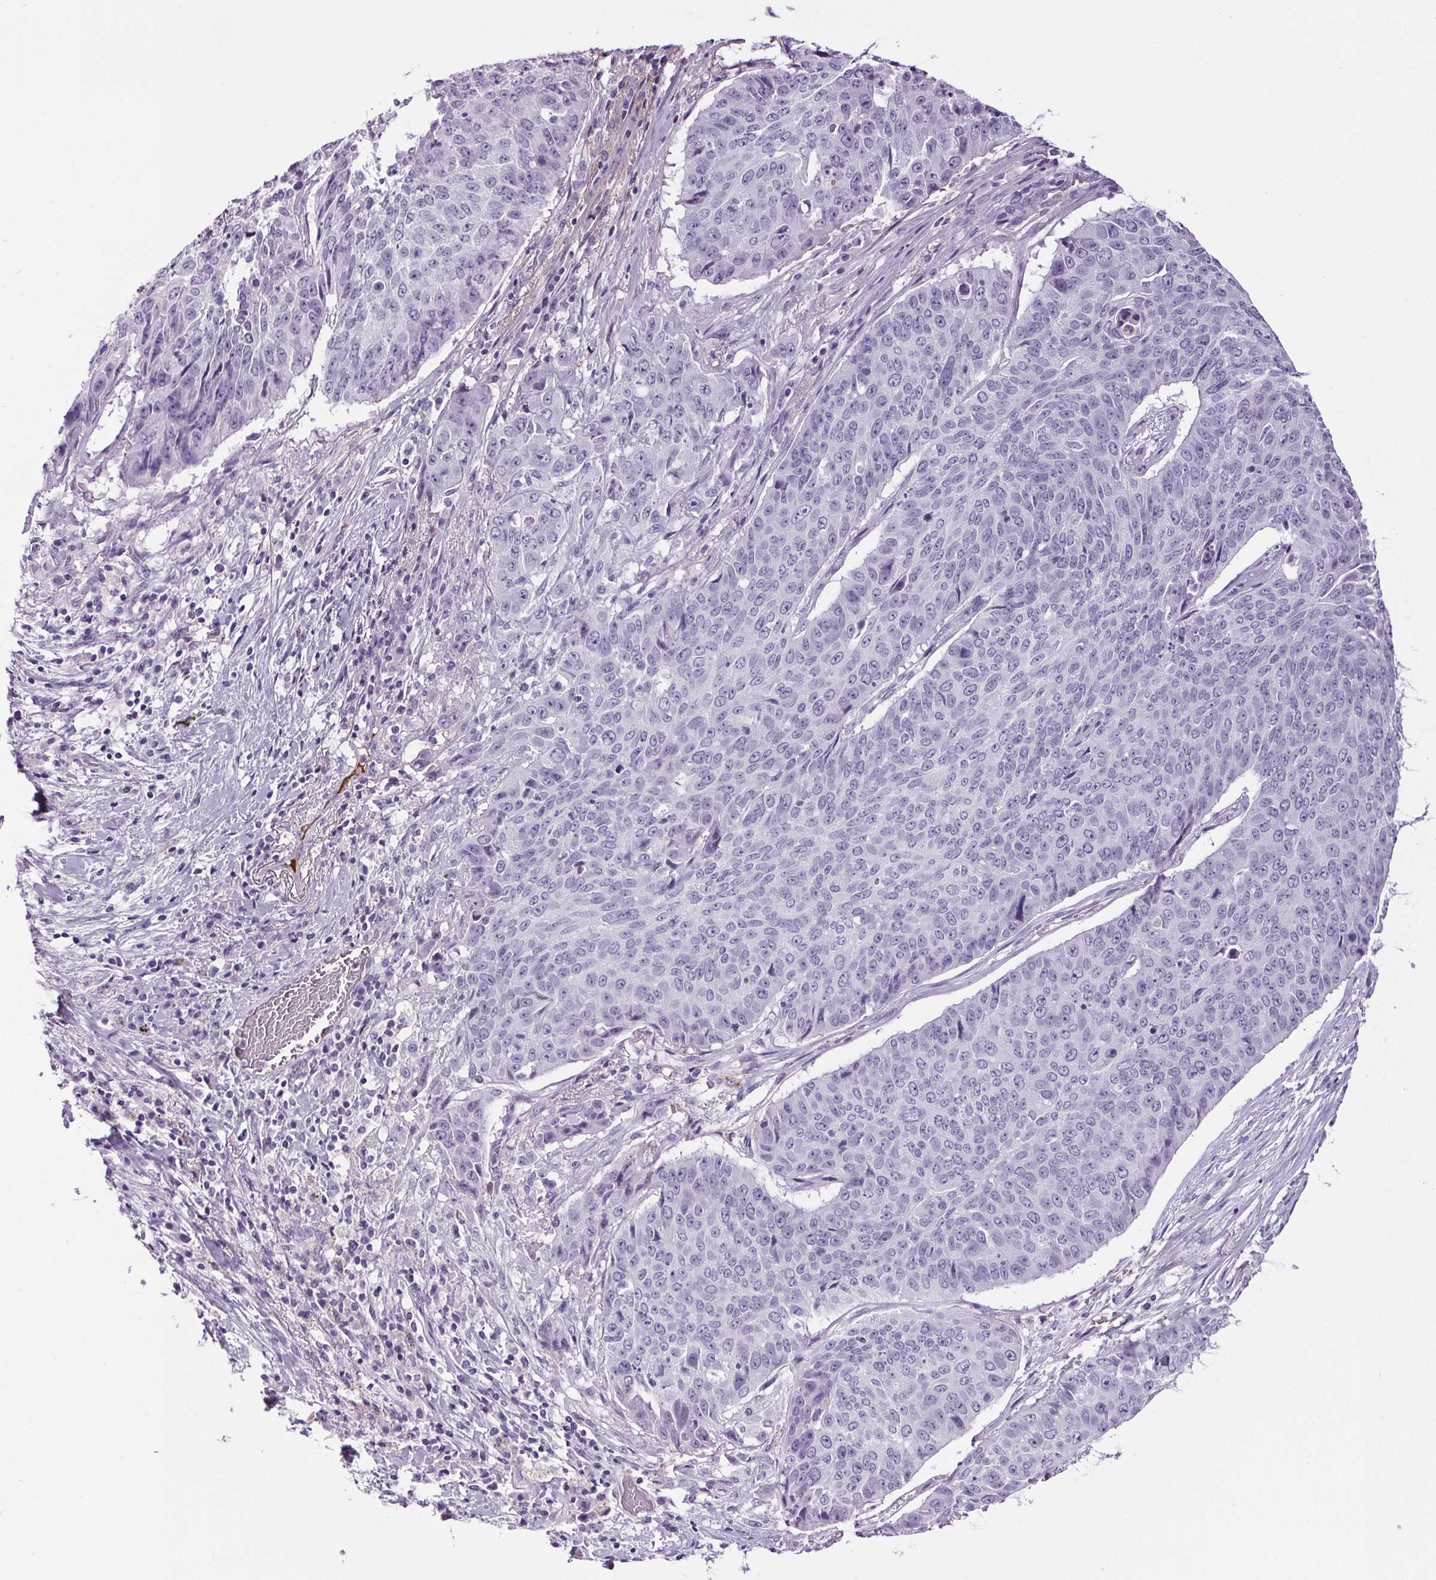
{"staining": {"intensity": "negative", "quantity": "none", "location": "none"}, "tissue": "lung cancer", "cell_type": "Tumor cells", "image_type": "cancer", "snomed": [{"axis": "morphology", "description": "Normal tissue, NOS"}, {"axis": "morphology", "description": "Squamous cell carcinoma, NOS"}, {"axis": "topography", "description": "Bronchus"}, {"axis": "topography", "description": "Lung"}], "caption": "A high-resolution micrograph shows immunohistochemistry staining of lung cancer, which demonstrates no significant positivity in tumor cells.", "gene": "CD5L", "patient": {"sex": "male", "age": 64}}